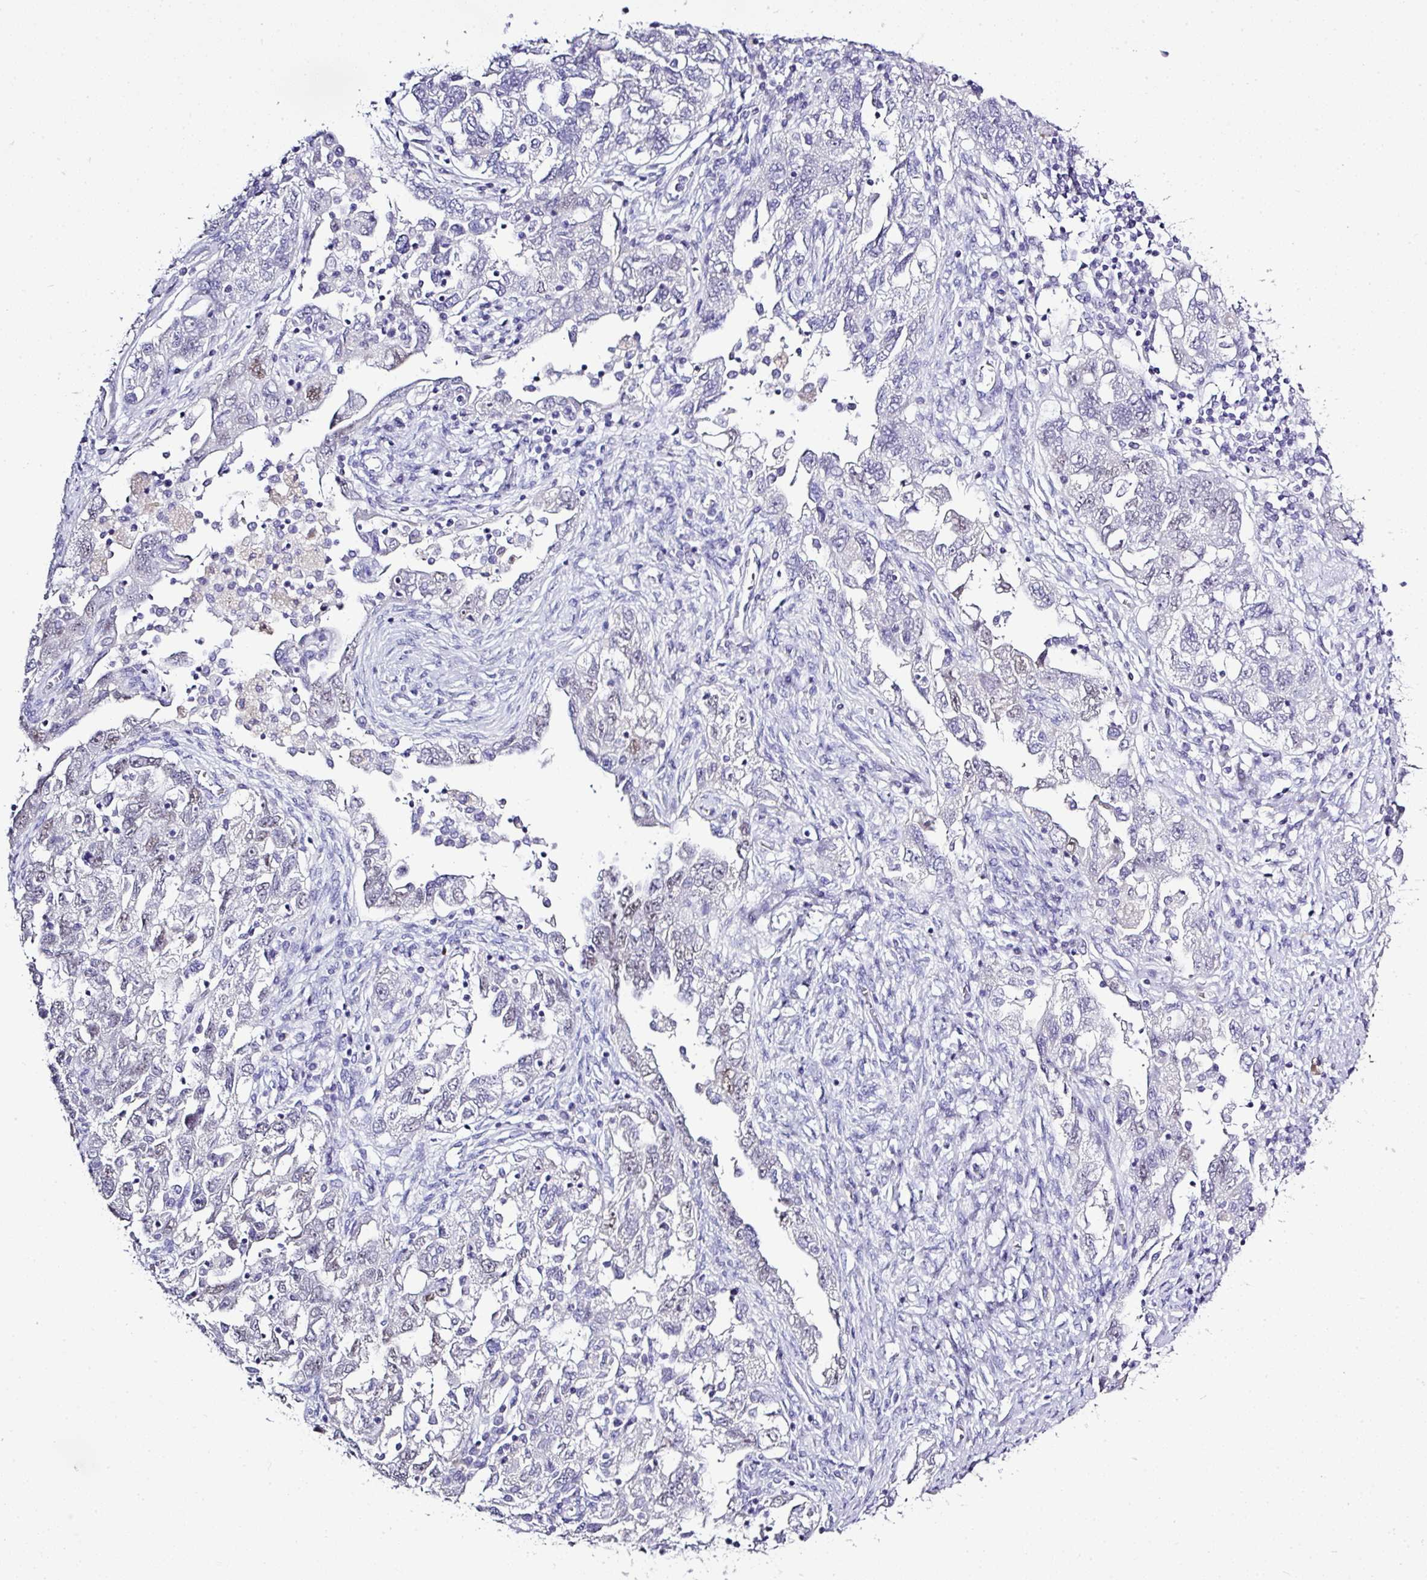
{"staining": {"intensity": "negative", "quantity": "none", "location": "none"}, "tissue": "ovarian cancer", "cell_type": "Tumor cells", "image_type": "cancer", "snomed": [{"axis": "morphology", "description": "Carcinoma, NOS"}, {"axis": "morphology", "description": "Cystadenocarcinoma, serous, NOS"}, {"axis": "topography", "description": "Ovary"}], "caption": "This histopathology image is of ovarian carcinoma stained with IHC to label a protein in brown with the nuclei are counter-stained blue. There is no expression in tumor cells.", "gene": "BCL11A", "patient": {"sex": "female", "age": 69}}